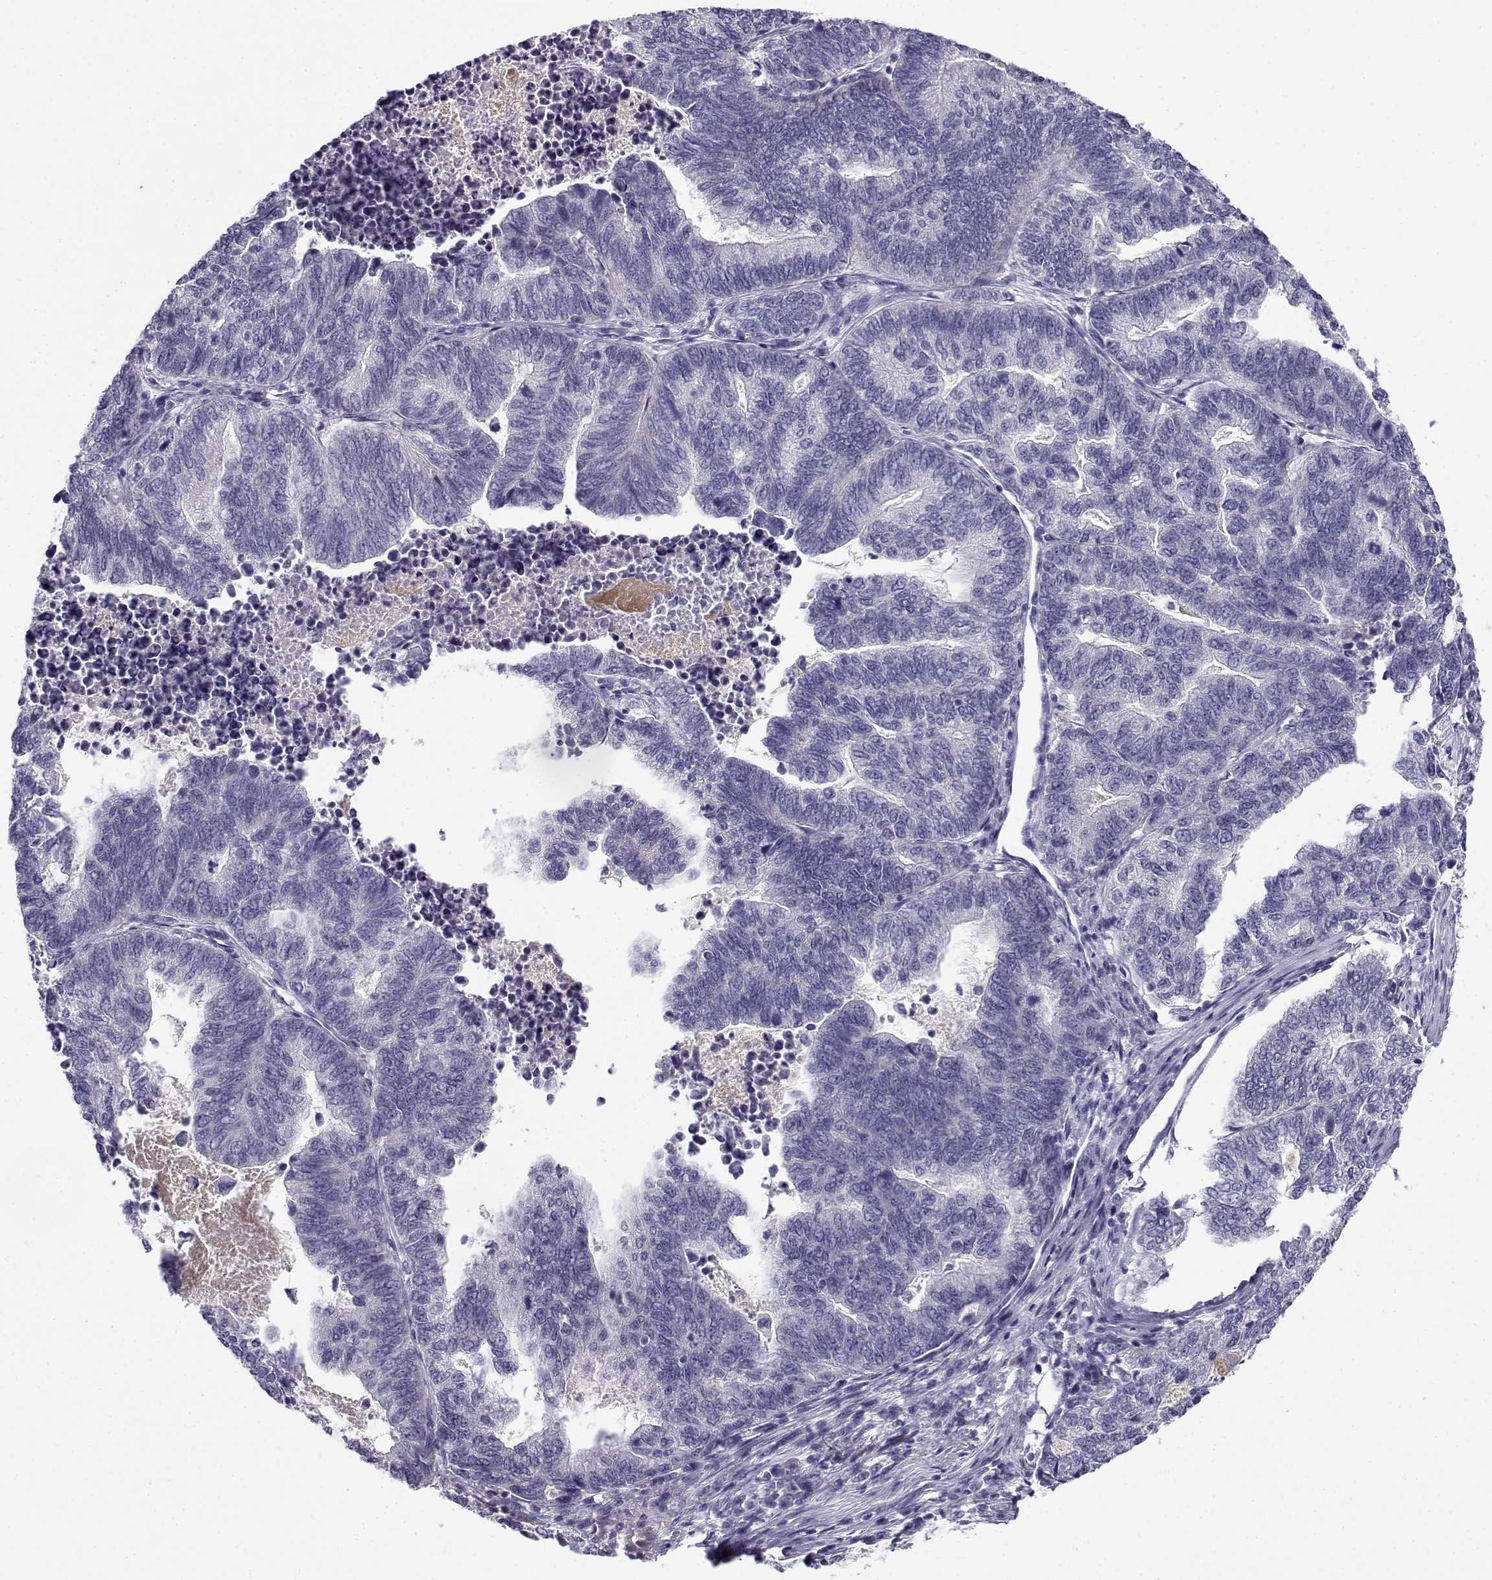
{"staining": {"intensity": "negative", "quantity": "none", "location": "none"}, "tissue": "stomach cancer", "cell_type": "Tumor cells", "image_type": "cancer", "snomed": [{"axis": "morphology", "description": "Adenocarcinoma, NOS"}, {"axis": "topography", "description": "Stomach, upper"}], "caption": "DAB immunohistochemical staining of stomach adenocarcinoma reveals no significant expression in tumor cells.", "gene": "FAM166A", "patient": {"sex": "female", "age": 67}}